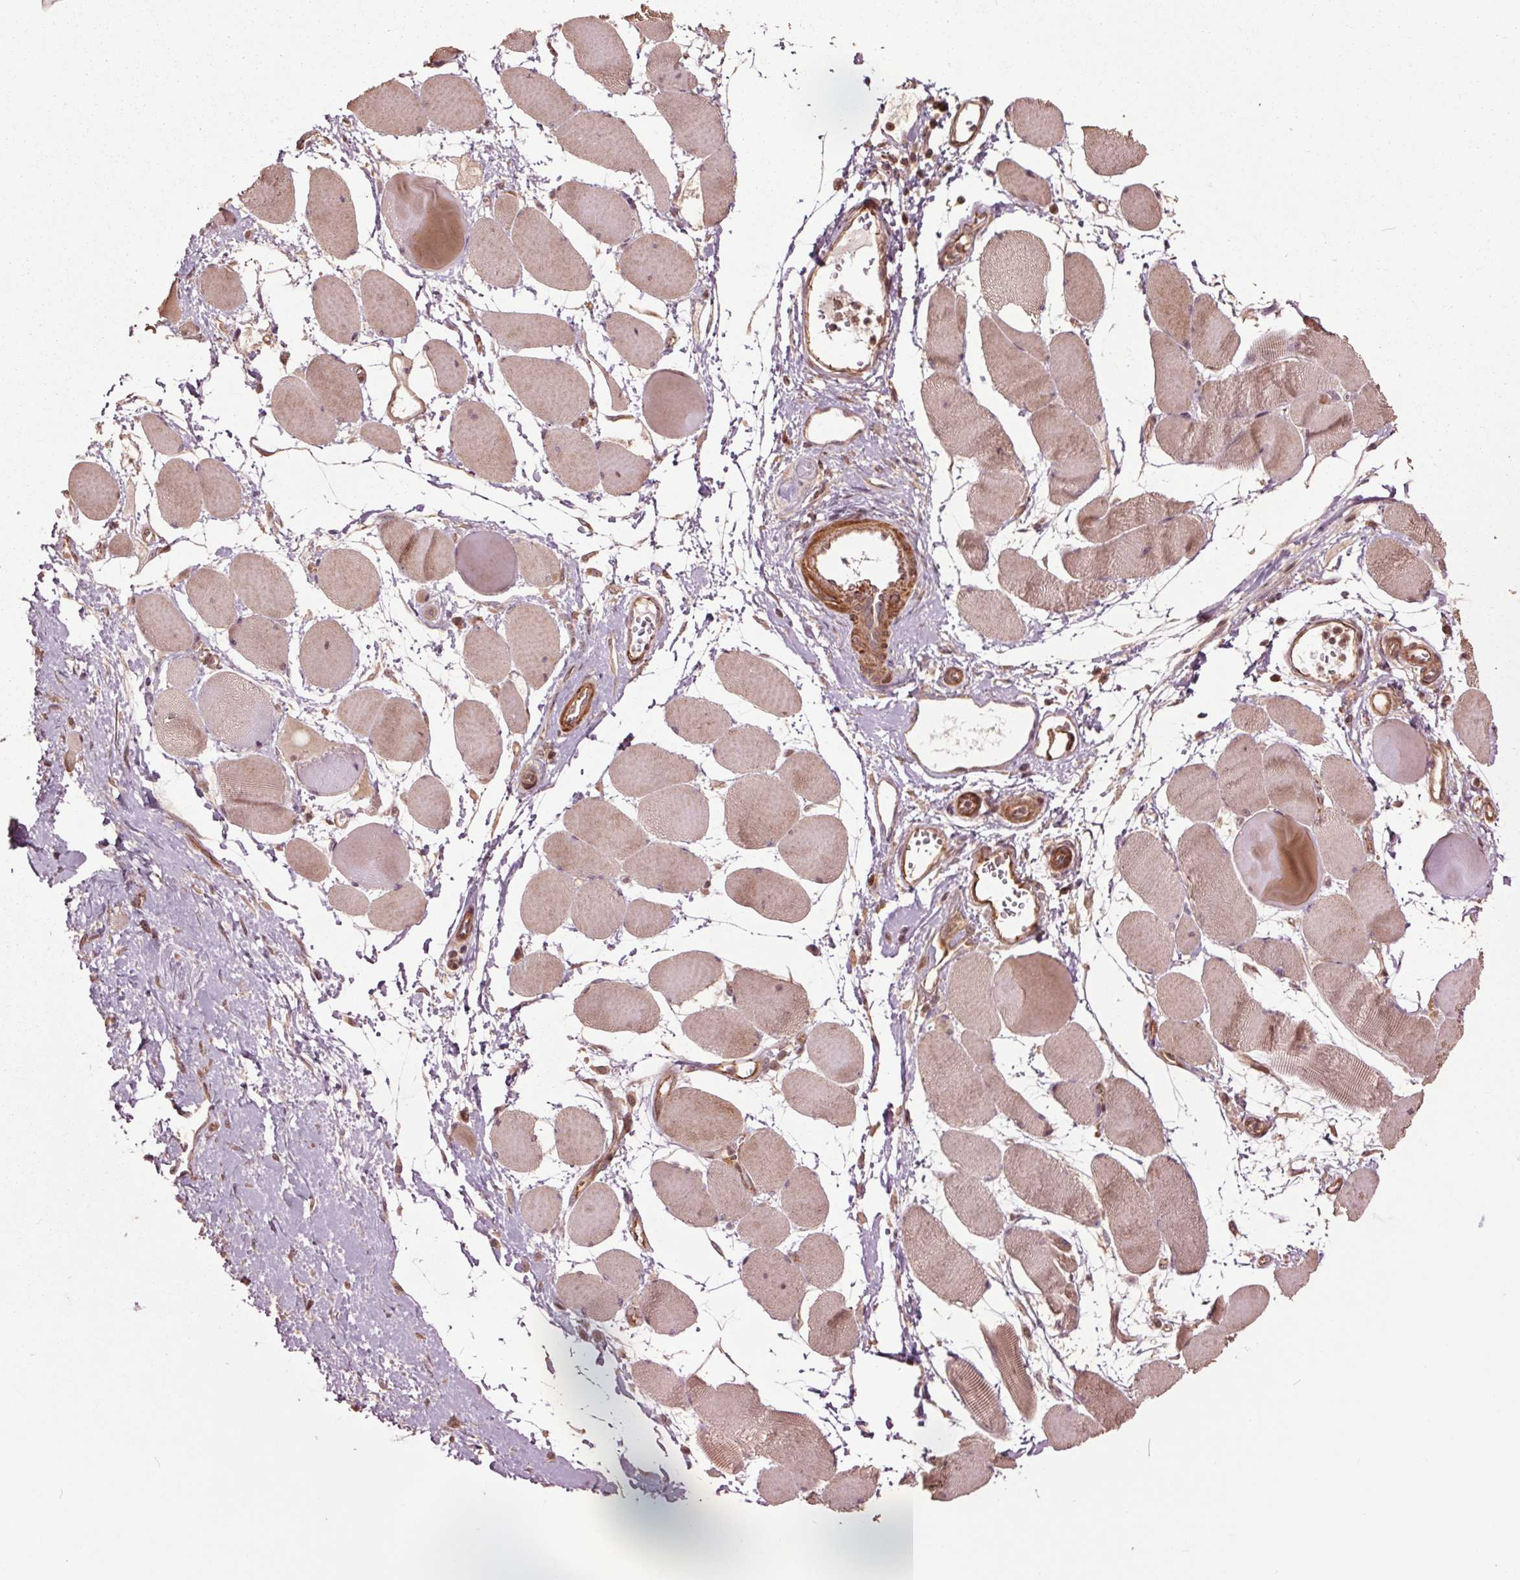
{"staining": {"intensity": "weak", "quantity": ">75%", "location": "cytoplasmic/membranous"}, "tissue": "skeletal muscle", "cell_type": "Myocytes", "image_type": "normal", "snomed": [{"axis": "morphology", "description": "Normal tissue, NOS"}, {"axis": "topography", "description": "Skeletal muscle"}], "caption": "Approximately >75% of myocytes in benign human skeletal muscle exhibit weak cytoplasmic/membranous protein staining as visualized by brown immunohistochemical staining.", "gene": "CEP95", "patient": {"sex": "female", "age": 75}}